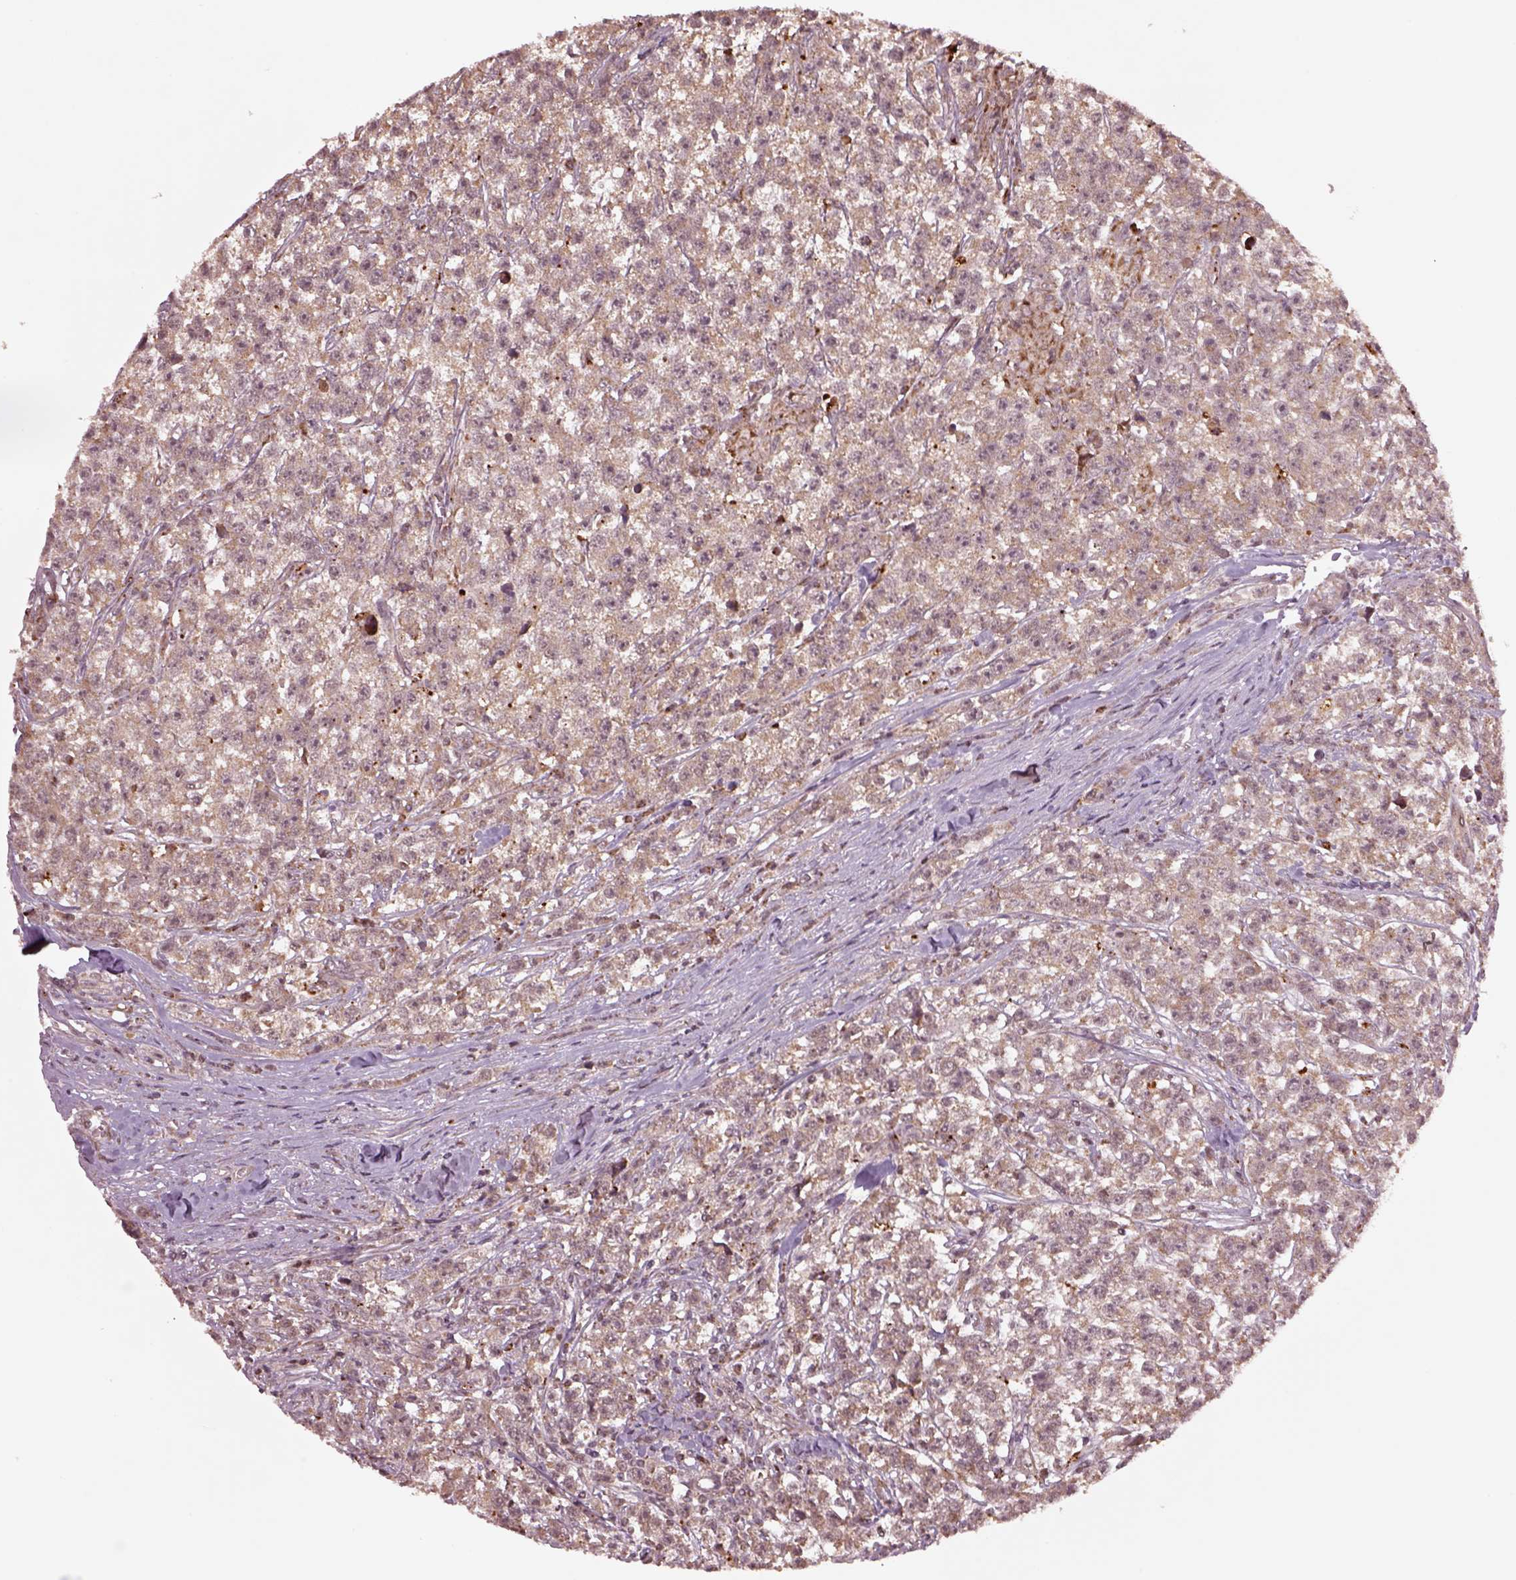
{"staining": {"intensity": "weak", "quantity": ">75%", "location": "cytoplasmic/membranous"}, "tissue": "testis cancer", "cell_type": "Tumor cells", "image_type": "cancer", "snomed": [{"axis": "morphology", "description": "Seminoma, NOS"}, {"axis": "topography", "description": "Testis"}], "caption": "Human seminoma (testis) stained with a brown dye exhibits weak cytoplasmic/membranous positive expression in approximately >75% of tumor cells.", "gene": "SEL1L3", "patient": {"sex": "male", "age": 59}}